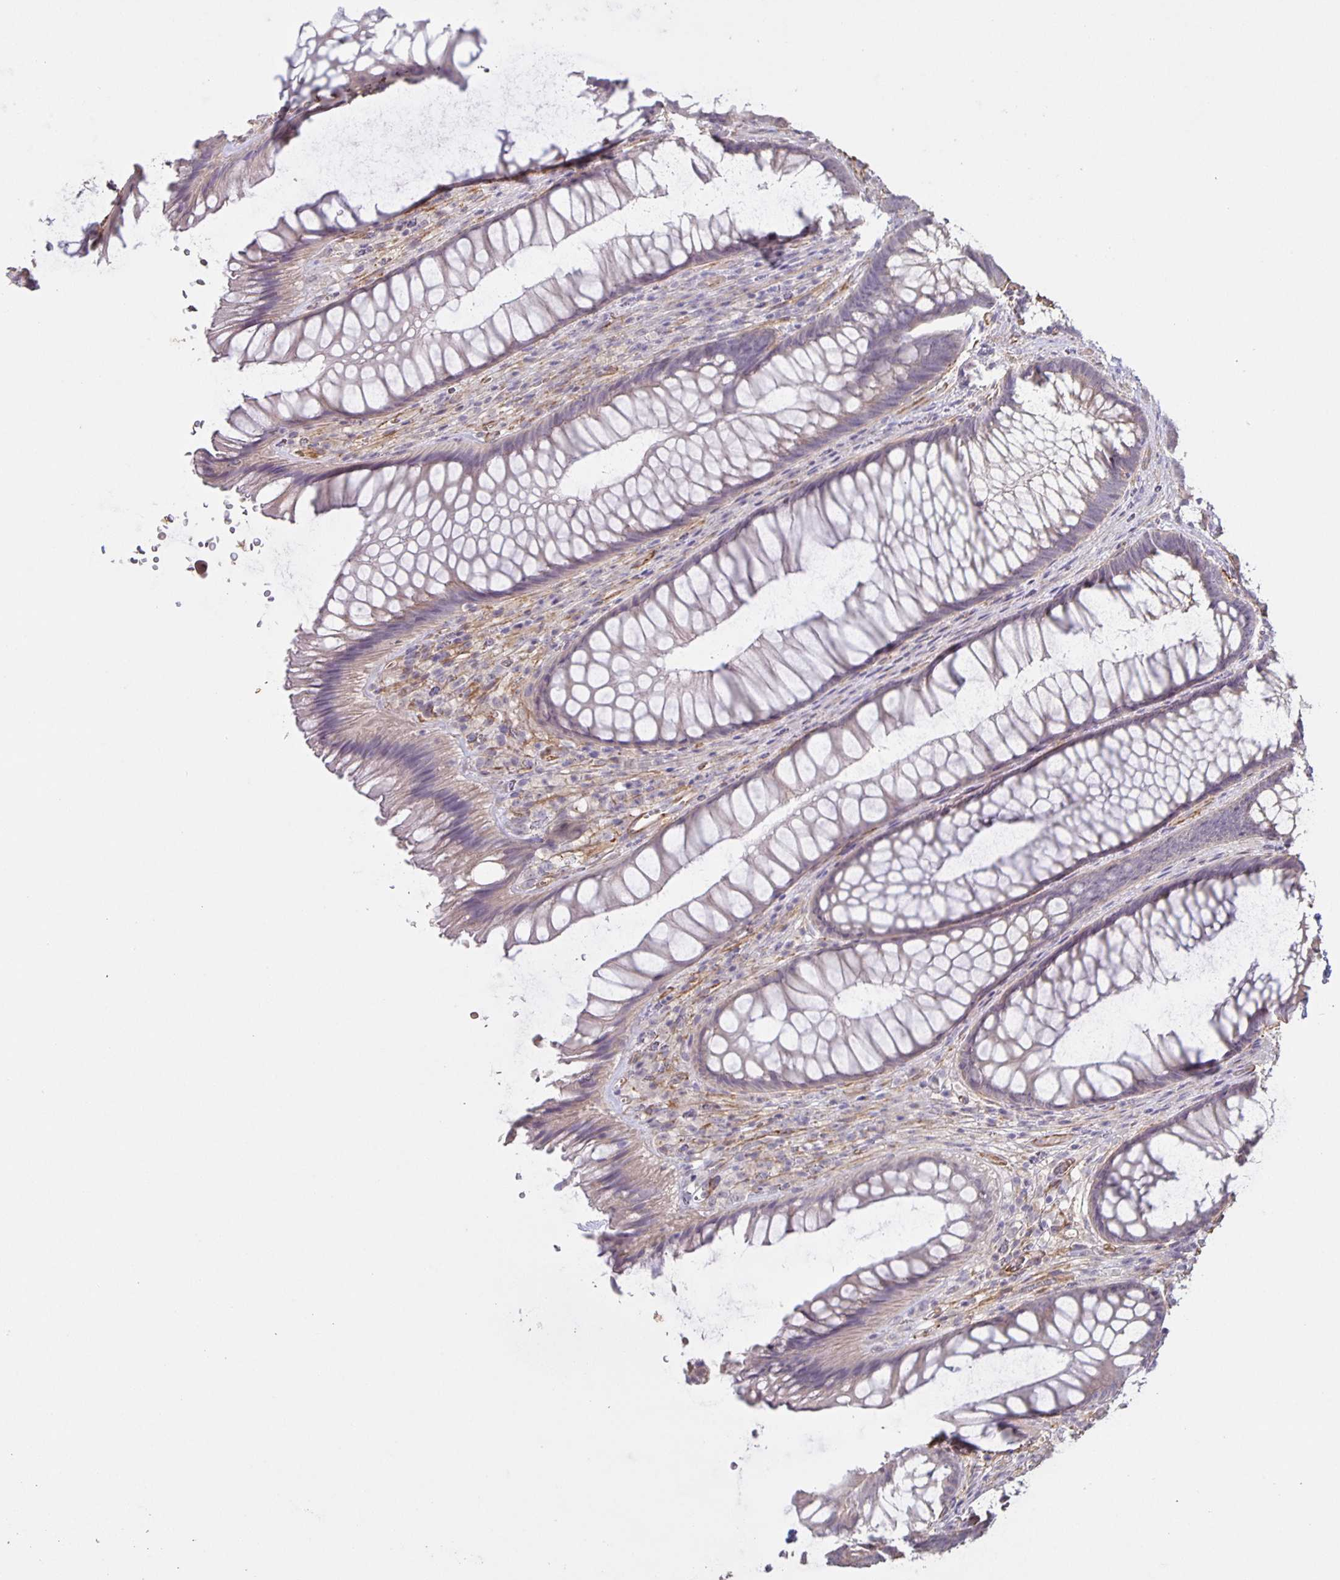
{"staining": {"intensity": "negative", "quantity": "none", "location": "none"}, "tissue": "rectum", "cell_type": "Glandular cells", "image_type": "normal", "snomed": [{"axis": "morphology", "description": "Normal tissue, NOS"}, {"axis": "topography", "description": "Rectum"}], "caption": "An IHC histopathology image of normal rectum is shown. There is no staining in glandular cells of rectum.", "gene": "SRCIN1", "patient": {"sex": "male", "age": 53}}